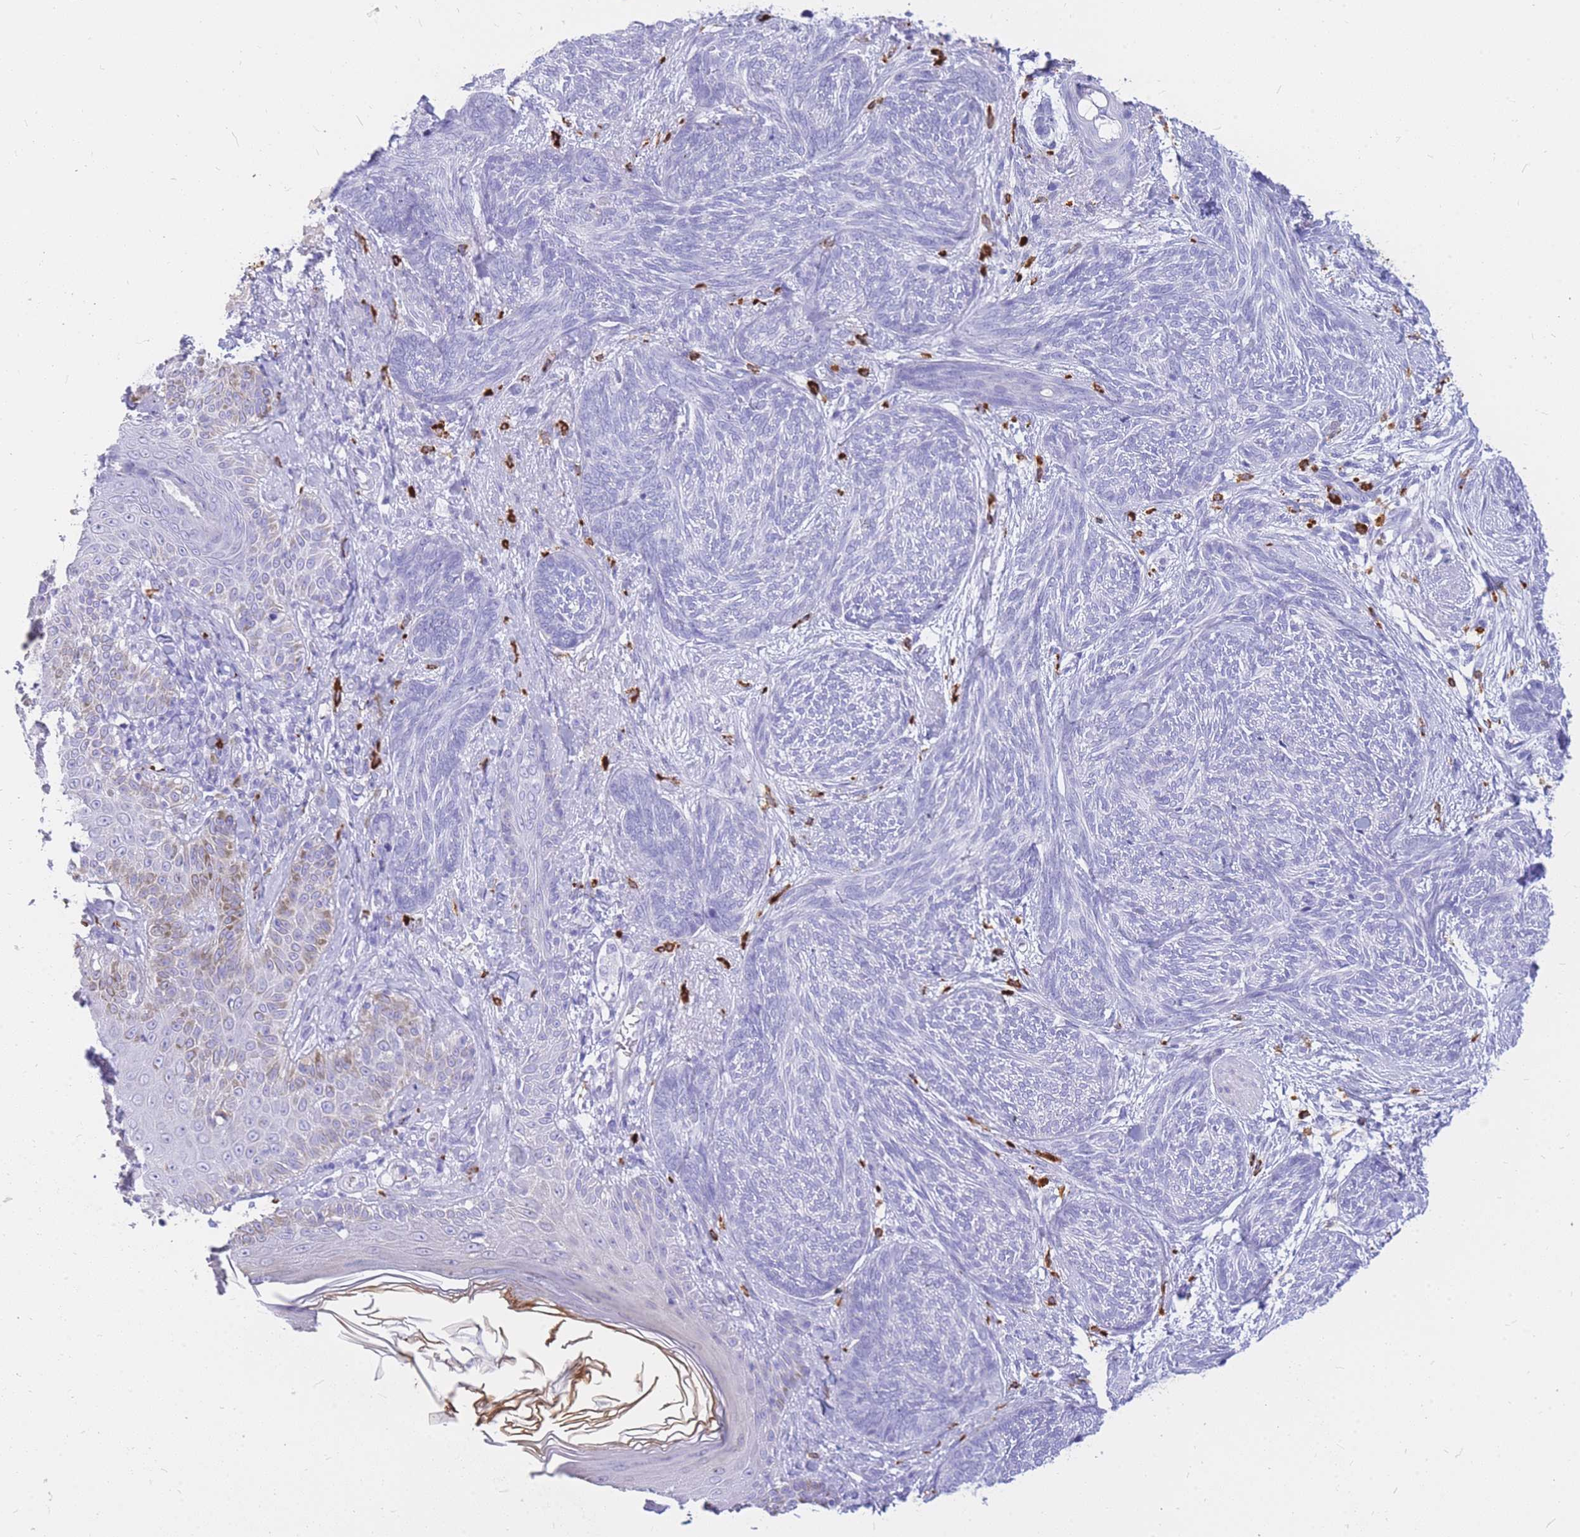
{"staining": {"intensity": "negative", "quantity": "none", "location": "none"}, "tissue": "skin cancer", "cell_type": "Tumor cells", "image_type": "cancer", "snomed": [{"axis": "morphology", "description": "Basal cell carcinoma"}, {"axis": "topography", "description": "Skin"}], "caption": "The micrograph exhibits no significant staining in tumor cells of skin cancer.", "gene": "HERC1", "patient": {"sex": "male", "age": 73}}